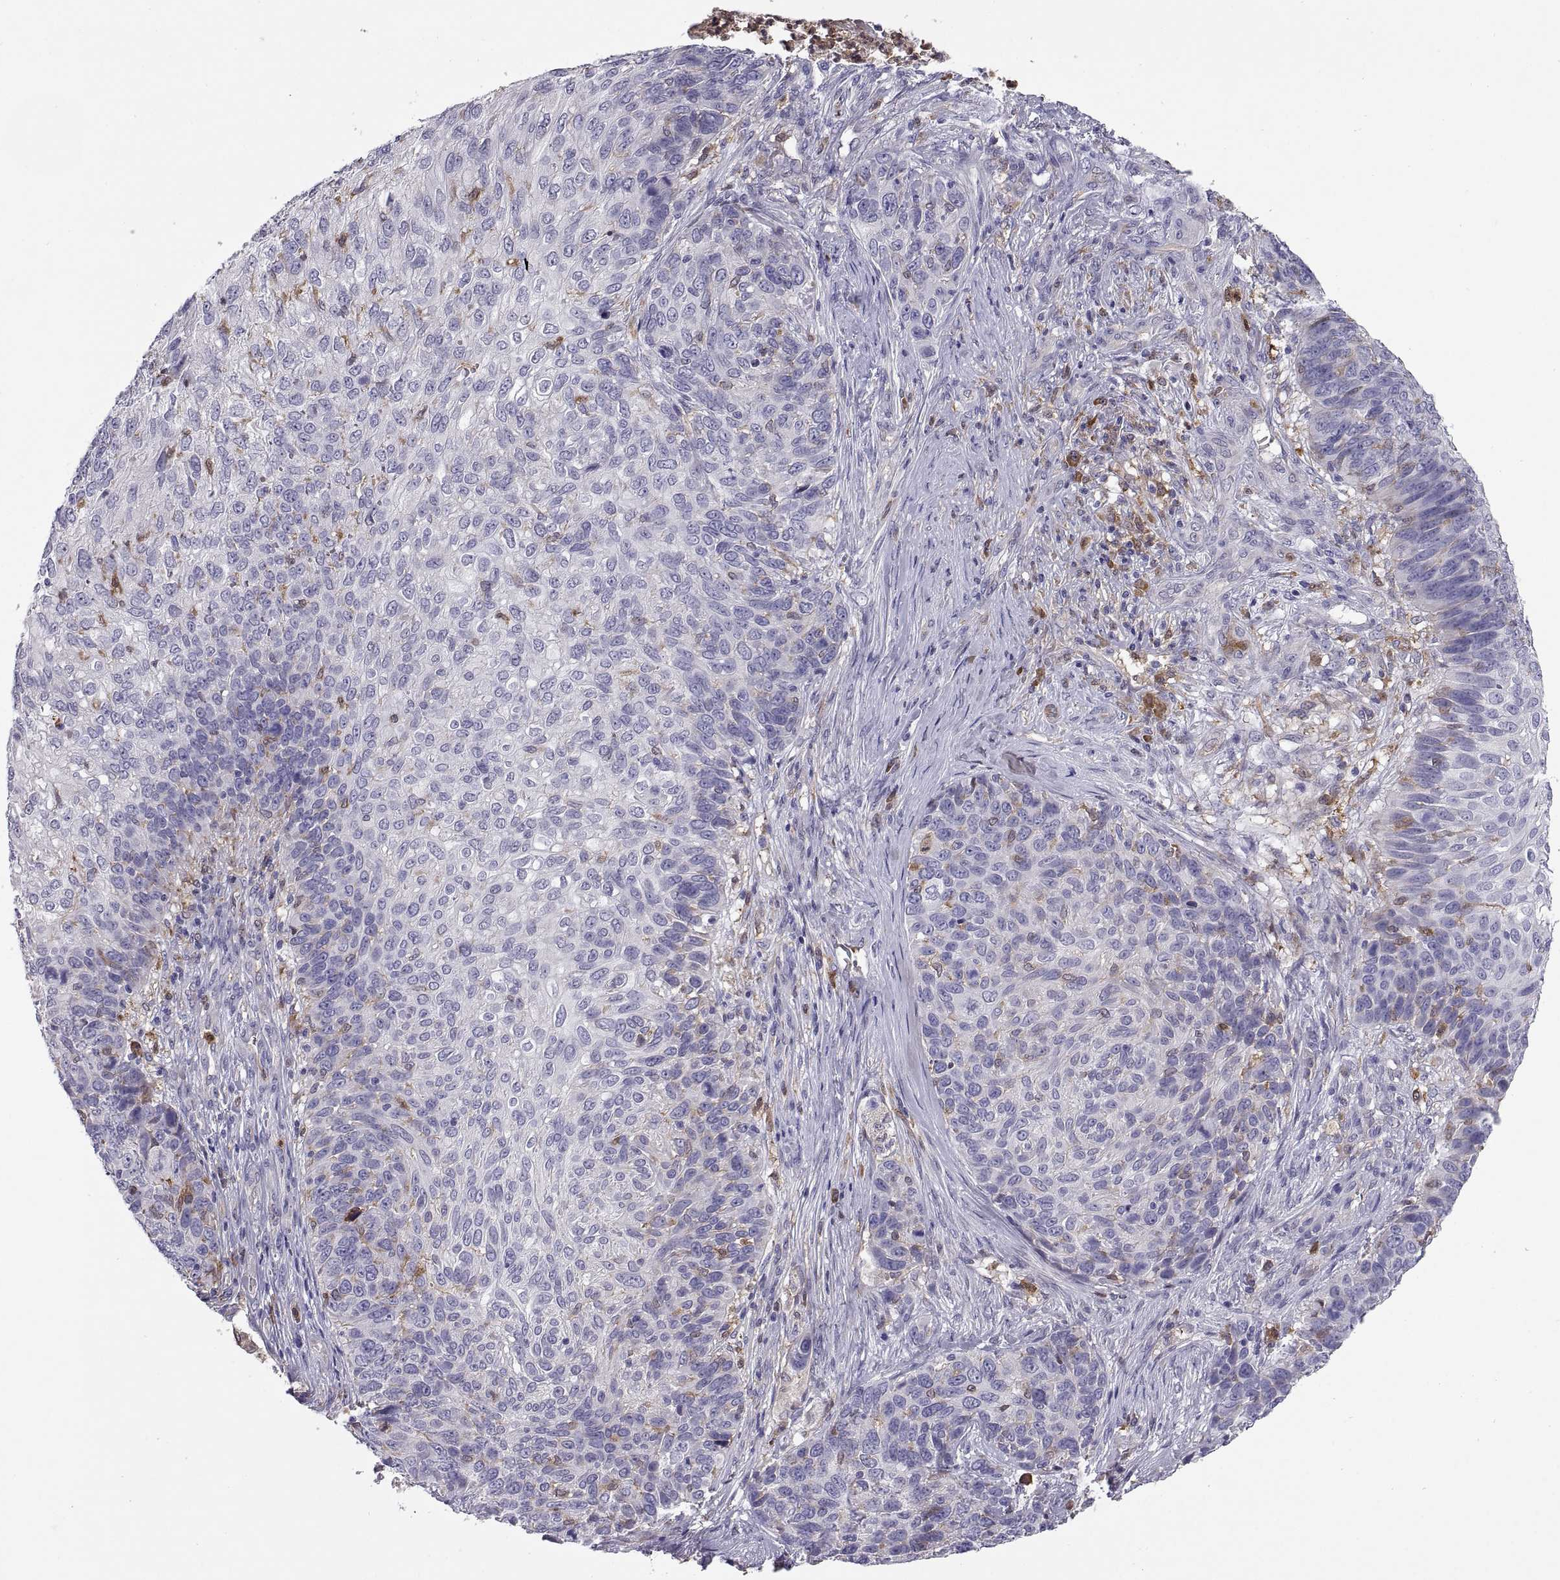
{"staining": {"intensity": "negative", "quantity": "none", "location": "none"}, "tissue": "skin cancer", "cell_type": "Tumor cells", "image_type": "cancer", "snomed": [{"axis": "morphology", "description": "Squamous cell carcinoma, NOS"}, {"axis": "topography", "description": "Skin"}], "caption": "IHC of skin squamous cell carcinoma demonstrates no expression in tumor cells. Nuclei are stained in blue.", "gene": "DOK3", "patient": {"sex": "male", "age": 92}}